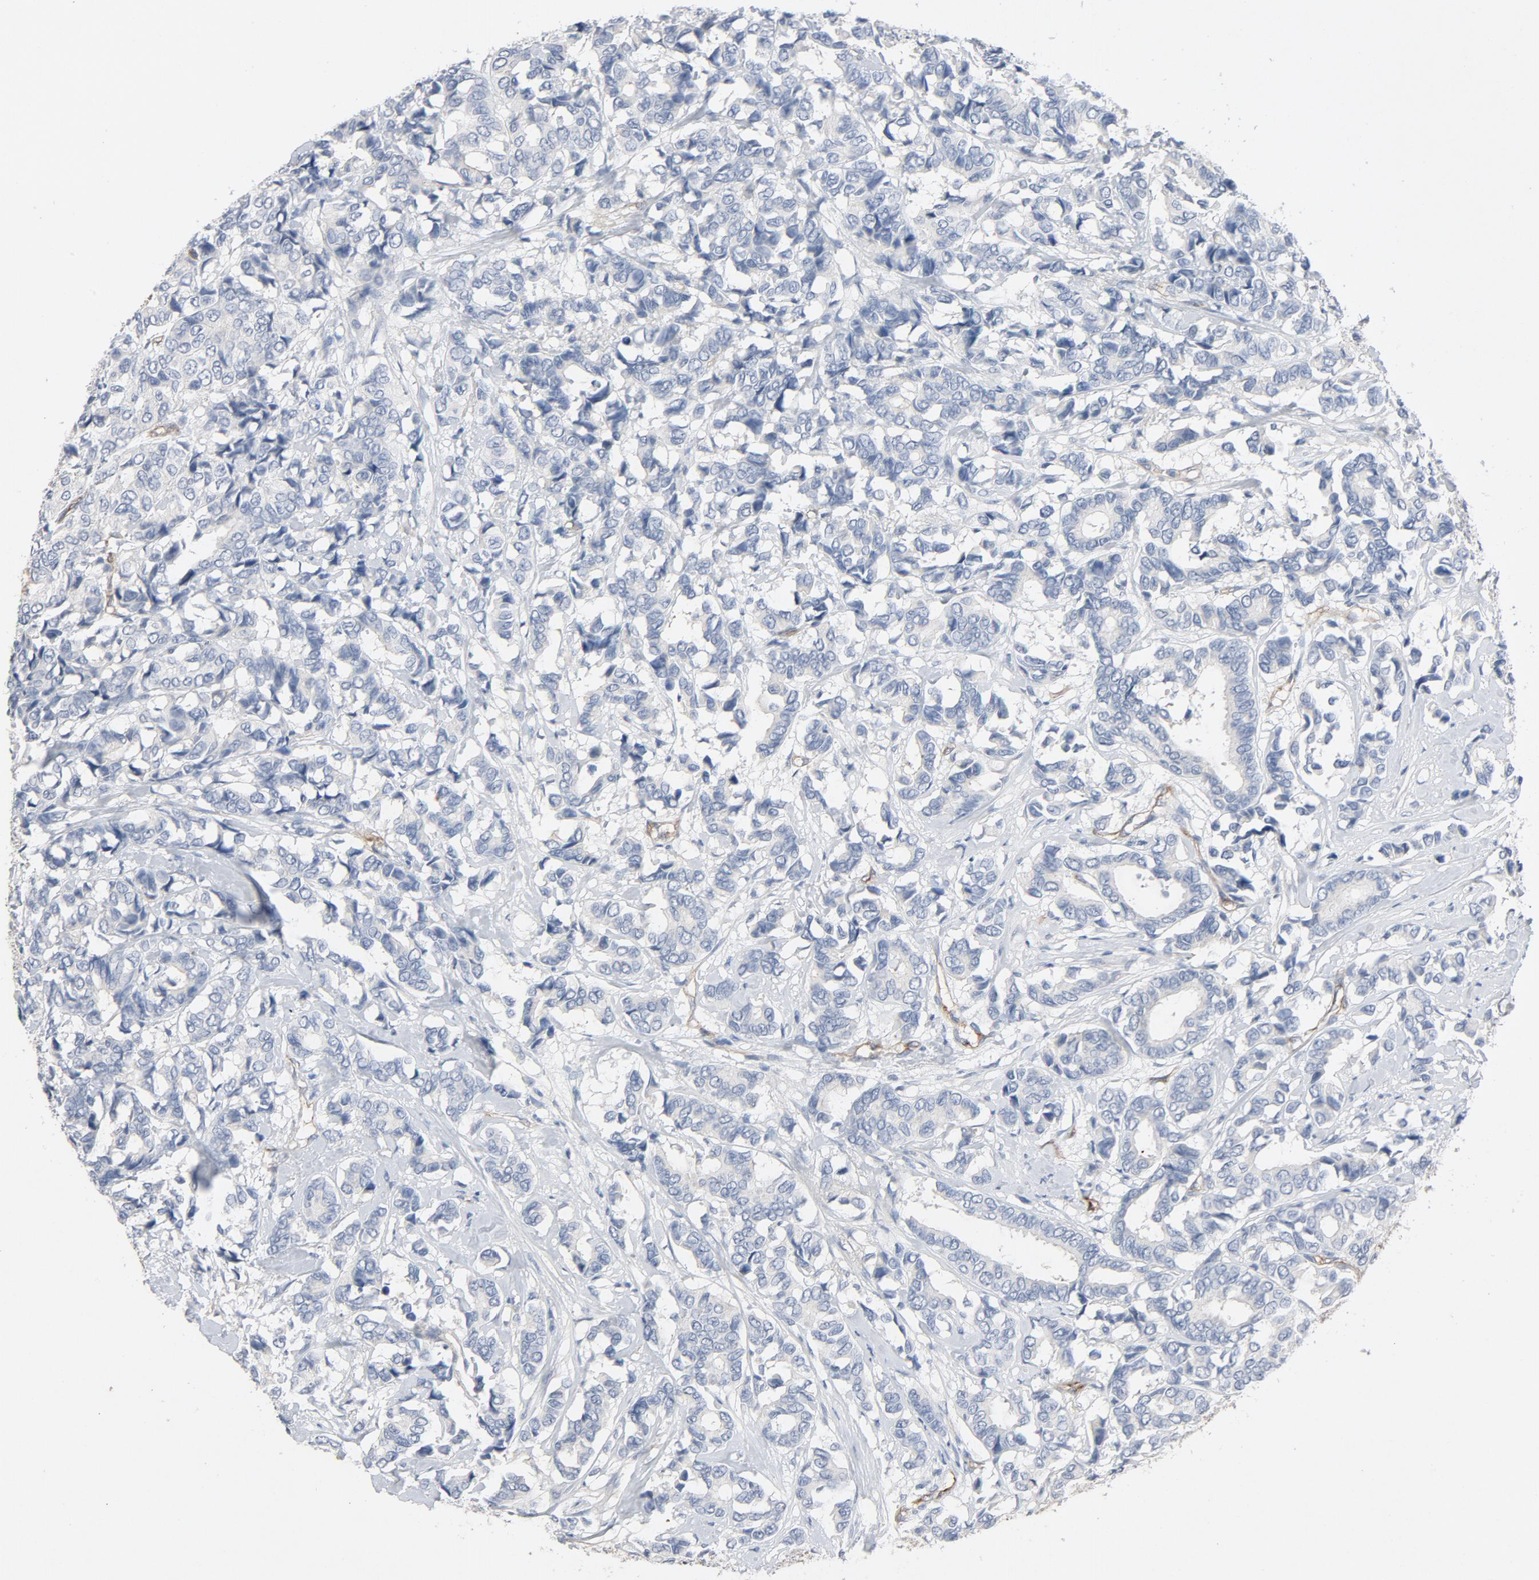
{"staining": {"intensity": "negative", "quantity": "none", "location": "none"}, "tissue": "breast cancer", "cell_type": "Tumor cells", "image_type": "cancer", "snomed": [{"axis": "morphology", "description": "Duct carcinoma"}, {"axis": "topography", "description": "Breast"}], "caption": "Immunohistochemistry (IHC) of infiltrating ductal carcinoma (breast) exhibits no staining in tumor cells.", "gene": "KDR", "patient": {"sex": "female", "age": 87}}